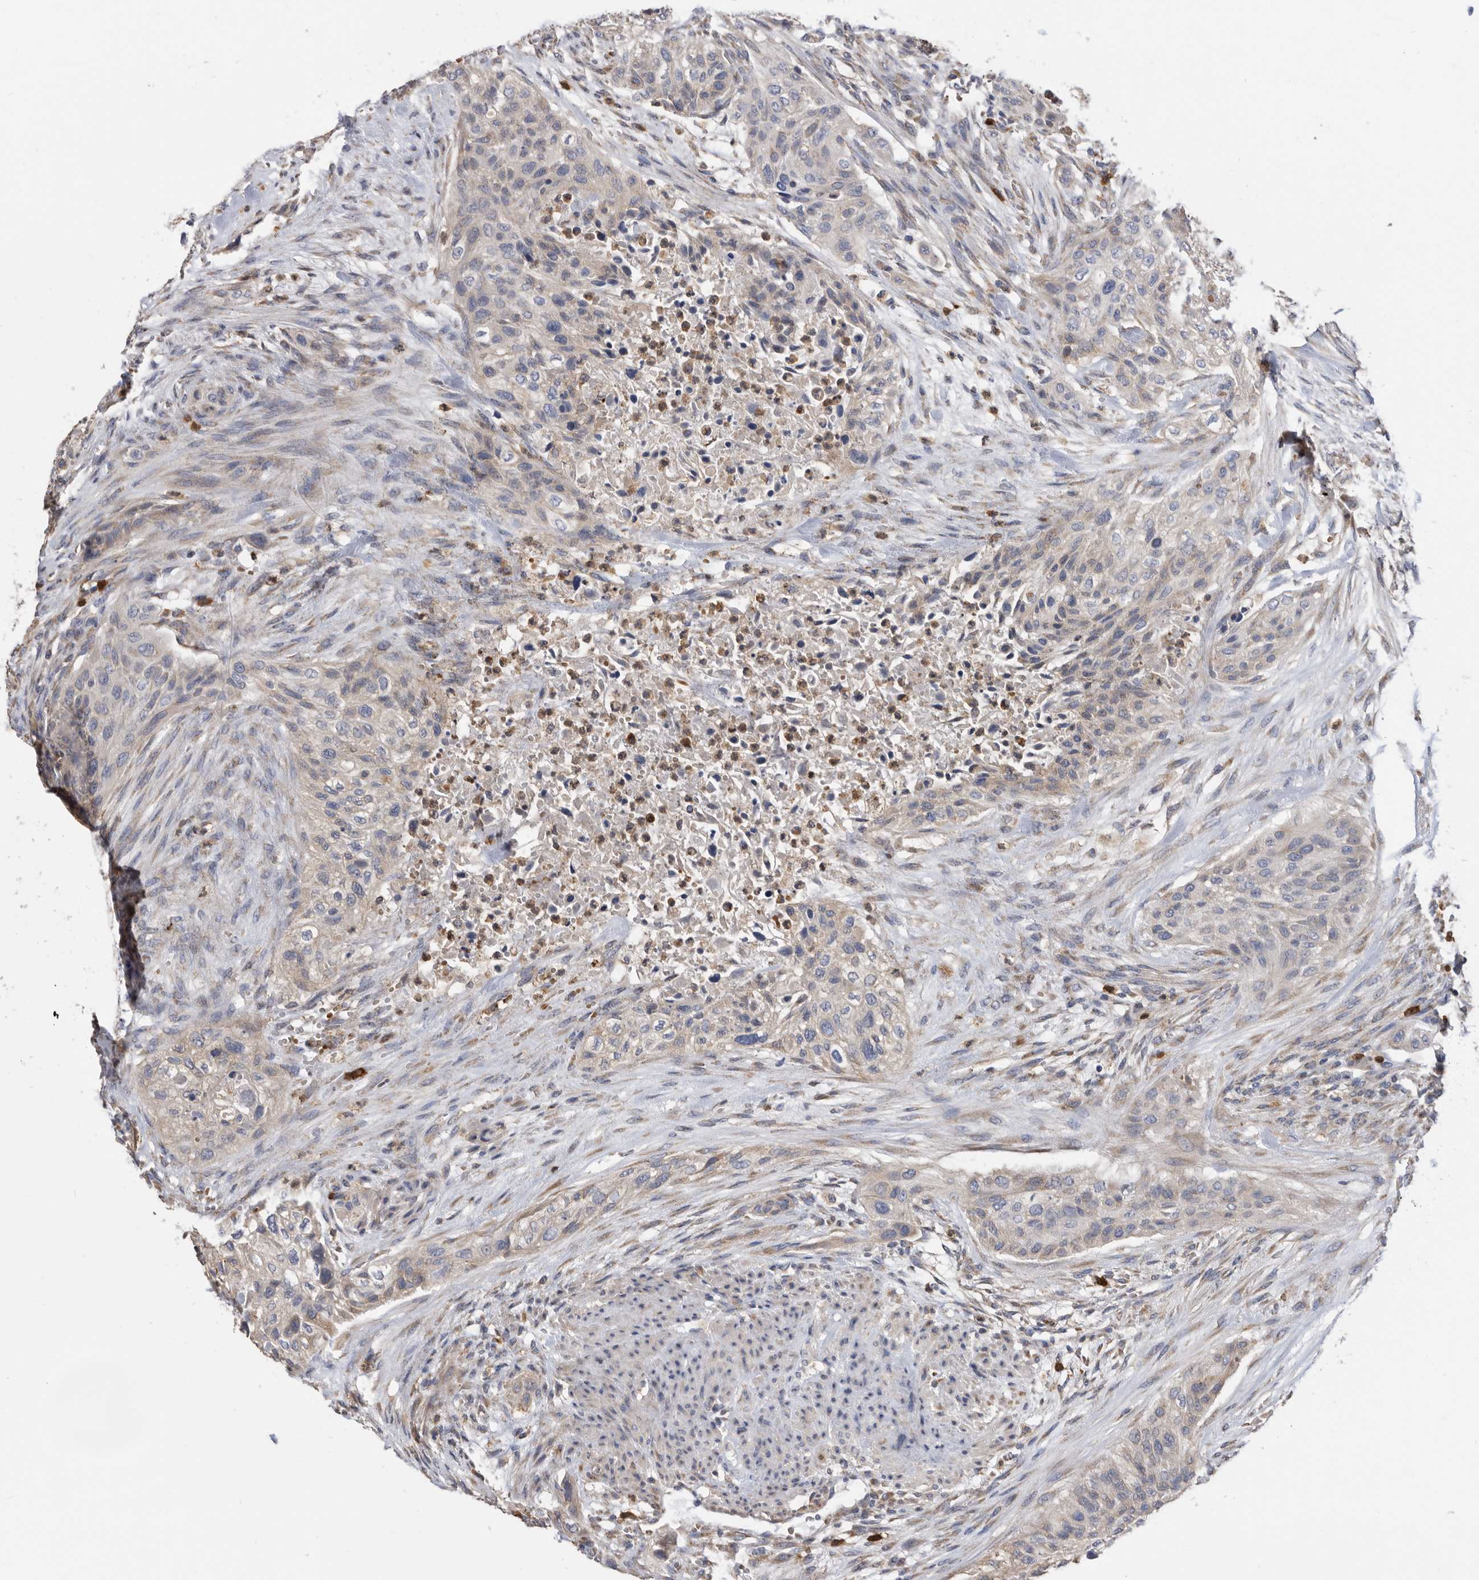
{"staining": {"intensity": "weak", "quantity": "<25%", "location": "cytoplasmic/membranous"}, "tissue": "urothelial cancer", "cell_type": "Tumor cells", "image_type": "cancer", "snomed": [{"axis": "morphology", "description": "Urothelial carcinoma, High grade"}, {"axis": "topography", "description": "Urinary bladder"}], "caption": "The histopathology image reveals no significant staining in tumor cells of high-grade urothelial carcinoma. (Stains: DAB IHC with hematoxylin counter stain, Microscopy: brightfield microscopy at high magnification).", "gene": "CRISPLD2", "patient": {"sex": "male", "age": 35}}